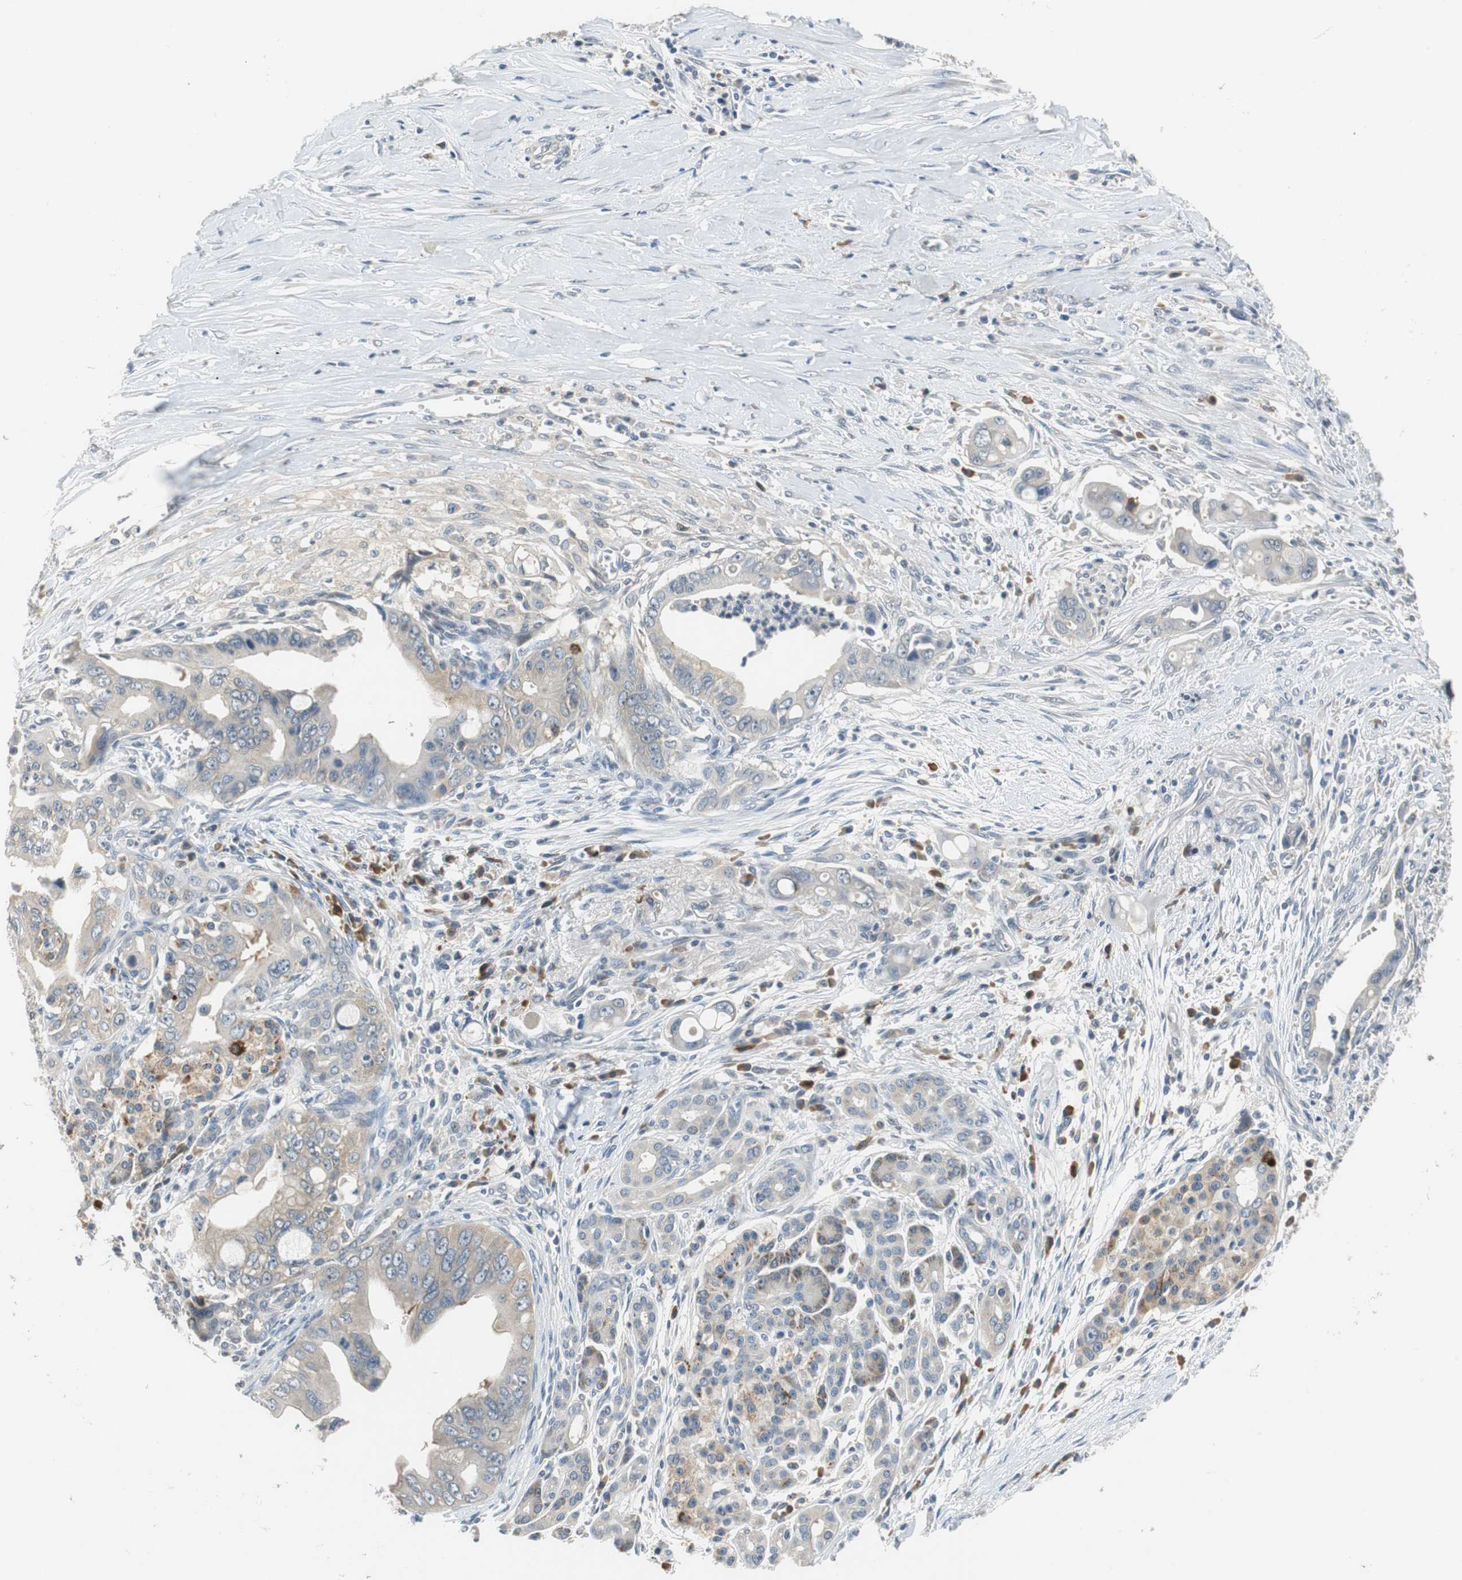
{"staining": {"intensity": "weak", "quantity": "25%-75%", "location": "cytoplasmic/membranous"}, "tissue": "pancreatic cancer", "cell_type": "Tumor cells", "image_type": "cancer", "snomed": [{"axis": "morphology", "description": "Adenocarcinoma, NOS"}, {"axis": "topography", "description": "Pancreas"}], "caption": "There is low levels of weak cytoplasmic/membranous positivity in tumor cells of pancreatic cancer (adenocarcinoma), as demonstrated by immunohistochemical staining (brown color).", "gene": "GLCCI1", "patient": {"sex": "male", "age": 59}}